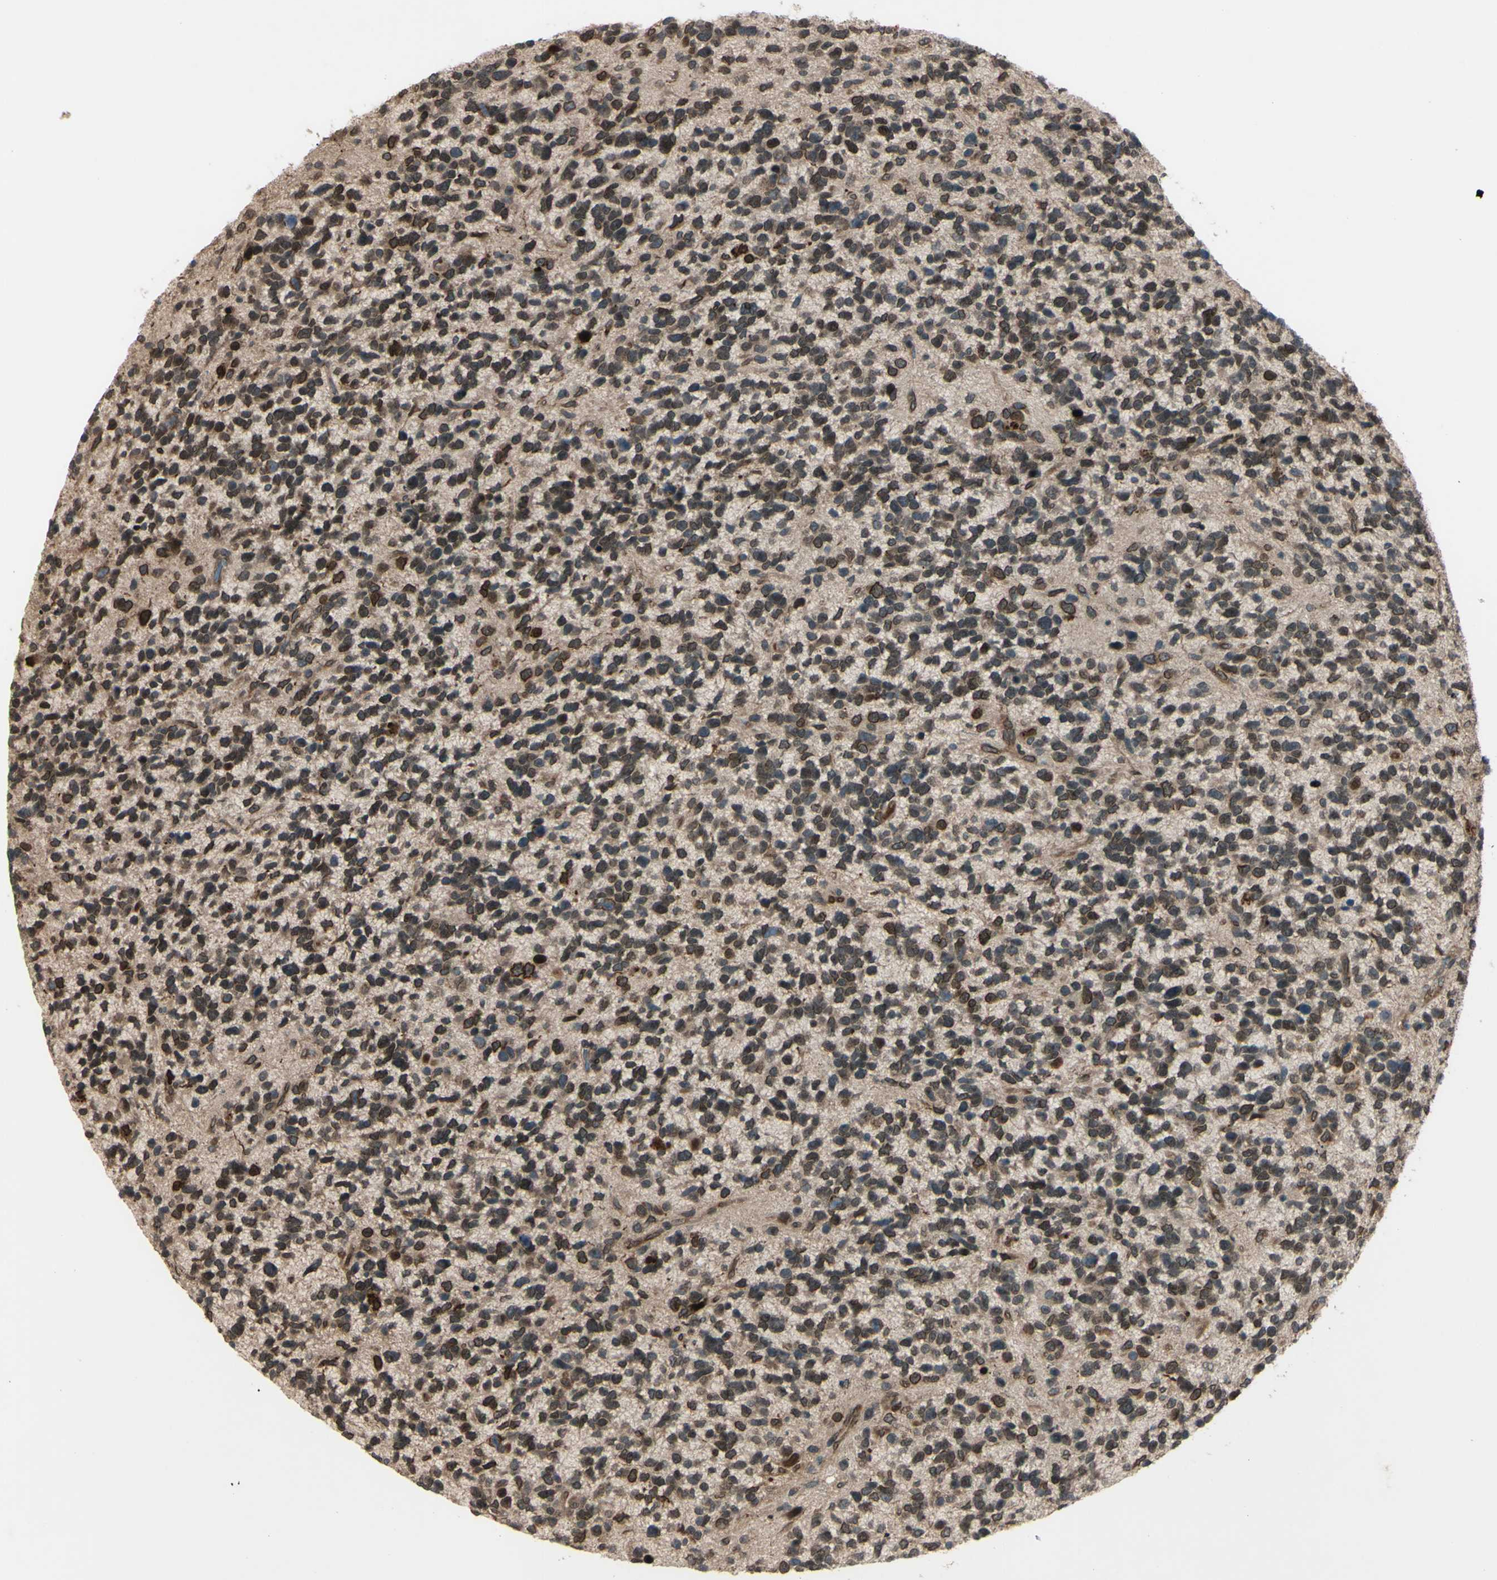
{"staining": {"intensity": "moderate", "quantity": "25%-75%", "location": "cytoplasmic/membranous,nuclear"}, "tissue": "glioma", "cell_type": "Tumor cells", "image_type": "cancer", "snomed": [{"axis": "morphology", "description": "Glioma, malignant, High grade"}, {"axis": "topography", "description": "Brain"}], "caption": "This image demonstrates malignant glioma (high-grade) stained with immunohistochemistry (IHC) to label a protein in brown. The cytoplasmic/membranous and nuclear of tumor cells show moderate positivity for the protein. Nuclei are counter-stained blue.", "gene": "MLF2", "patient": {"sex": "female", "age": 58}}